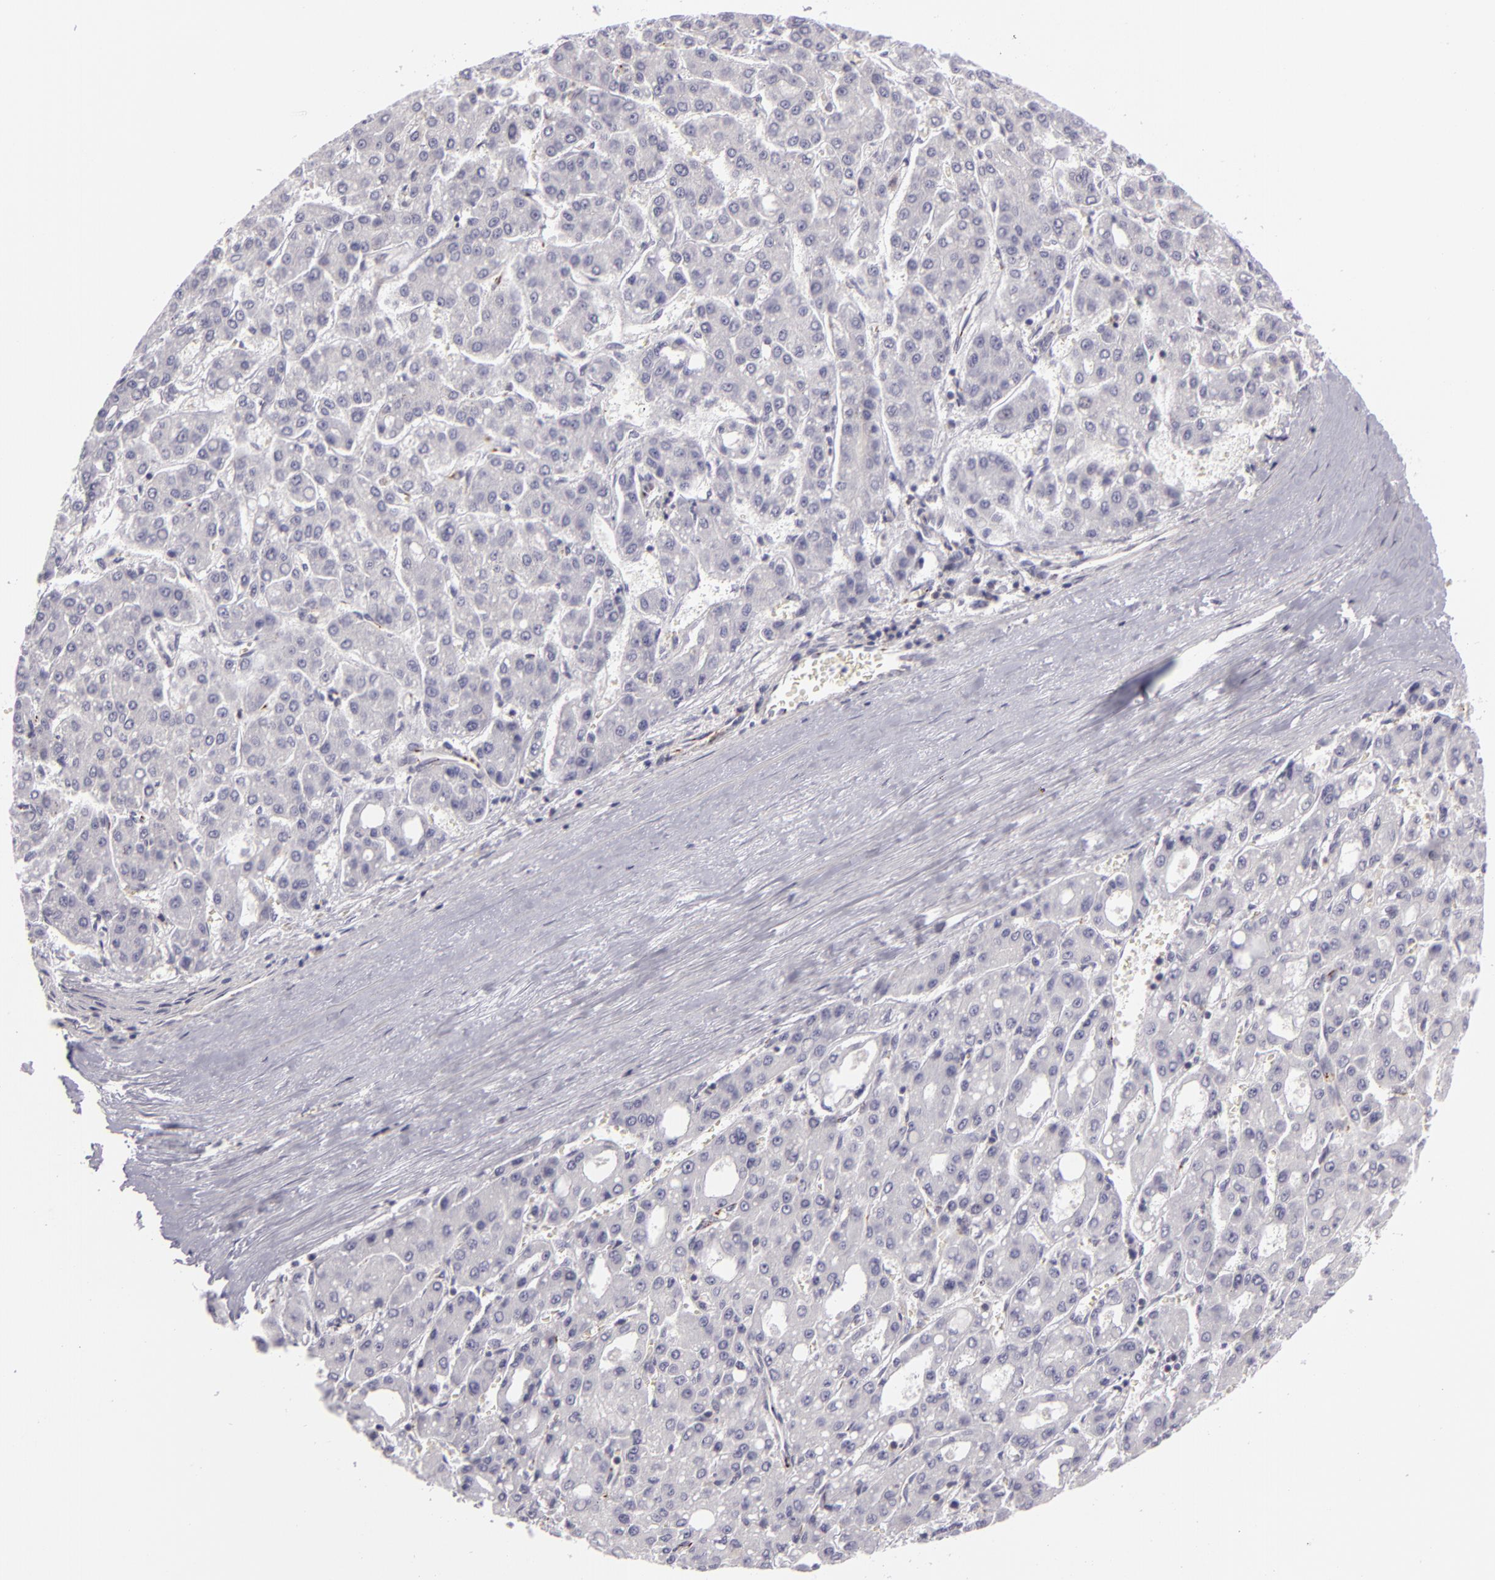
{"staining": {"intensity": "negative", "quantity": "none", "location": "none"}, "tissue": "liver cancer", "cell_type": "Tumor cells", "image_type": "cancer", "snomed": [{"axis": "morphology", "description": "Carcinoma, Hepatocellular, NOS"}, {"axis": "topography", "description": "Liver"}], "caption": "Hepatocellular carcinoma (liver) was stained to show a protein in brown. There is no significant expression in tumor cells. (DAB (3,3'-diaminobenzidine) immunohistochemistry (IHC) visualized using brightfield microscopy, high magnification).", "gene": "KCNAB2", "patient": {"sex": "male", "age": 69}}